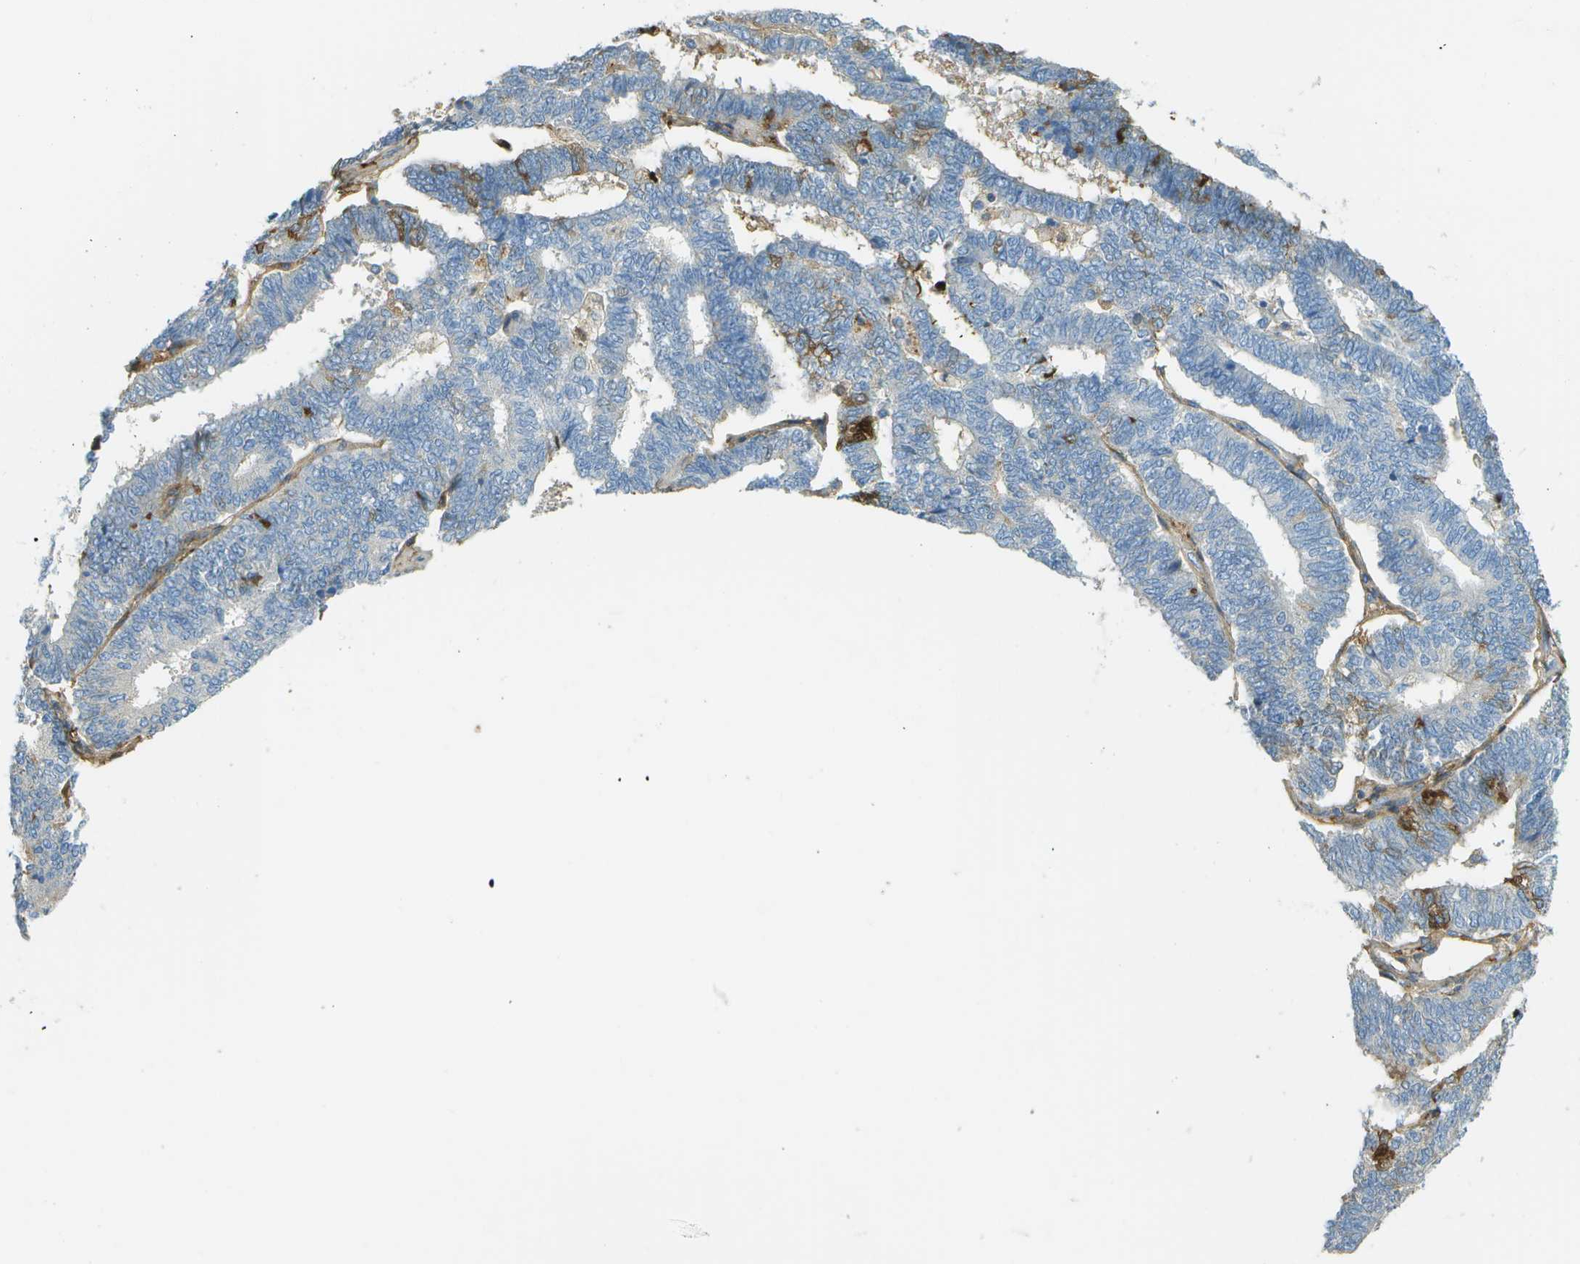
{"staining": {"intensity": "strong", "quantity": "<25%", "location": "cytoplasmic/membranous"}, "tissue": "endometrial cancer", "cell_type": "Tumor cells", "image_type": "cancer", "snomed": [{"axis": "morphology", "description": "Adenocarcinoma, NOS"}, {"axis": "topography", "description": "Endometrium"}], "caption": "A high-resolution photomicrograph shows immunohistochemistry staining of adenocarcinoma (endometrial), which exhibits strong cytoplasmic/membranous positivity in about <25% of tumor cells.", "gene": "DCN", "patient": {"sex": "female", "age": 70}}